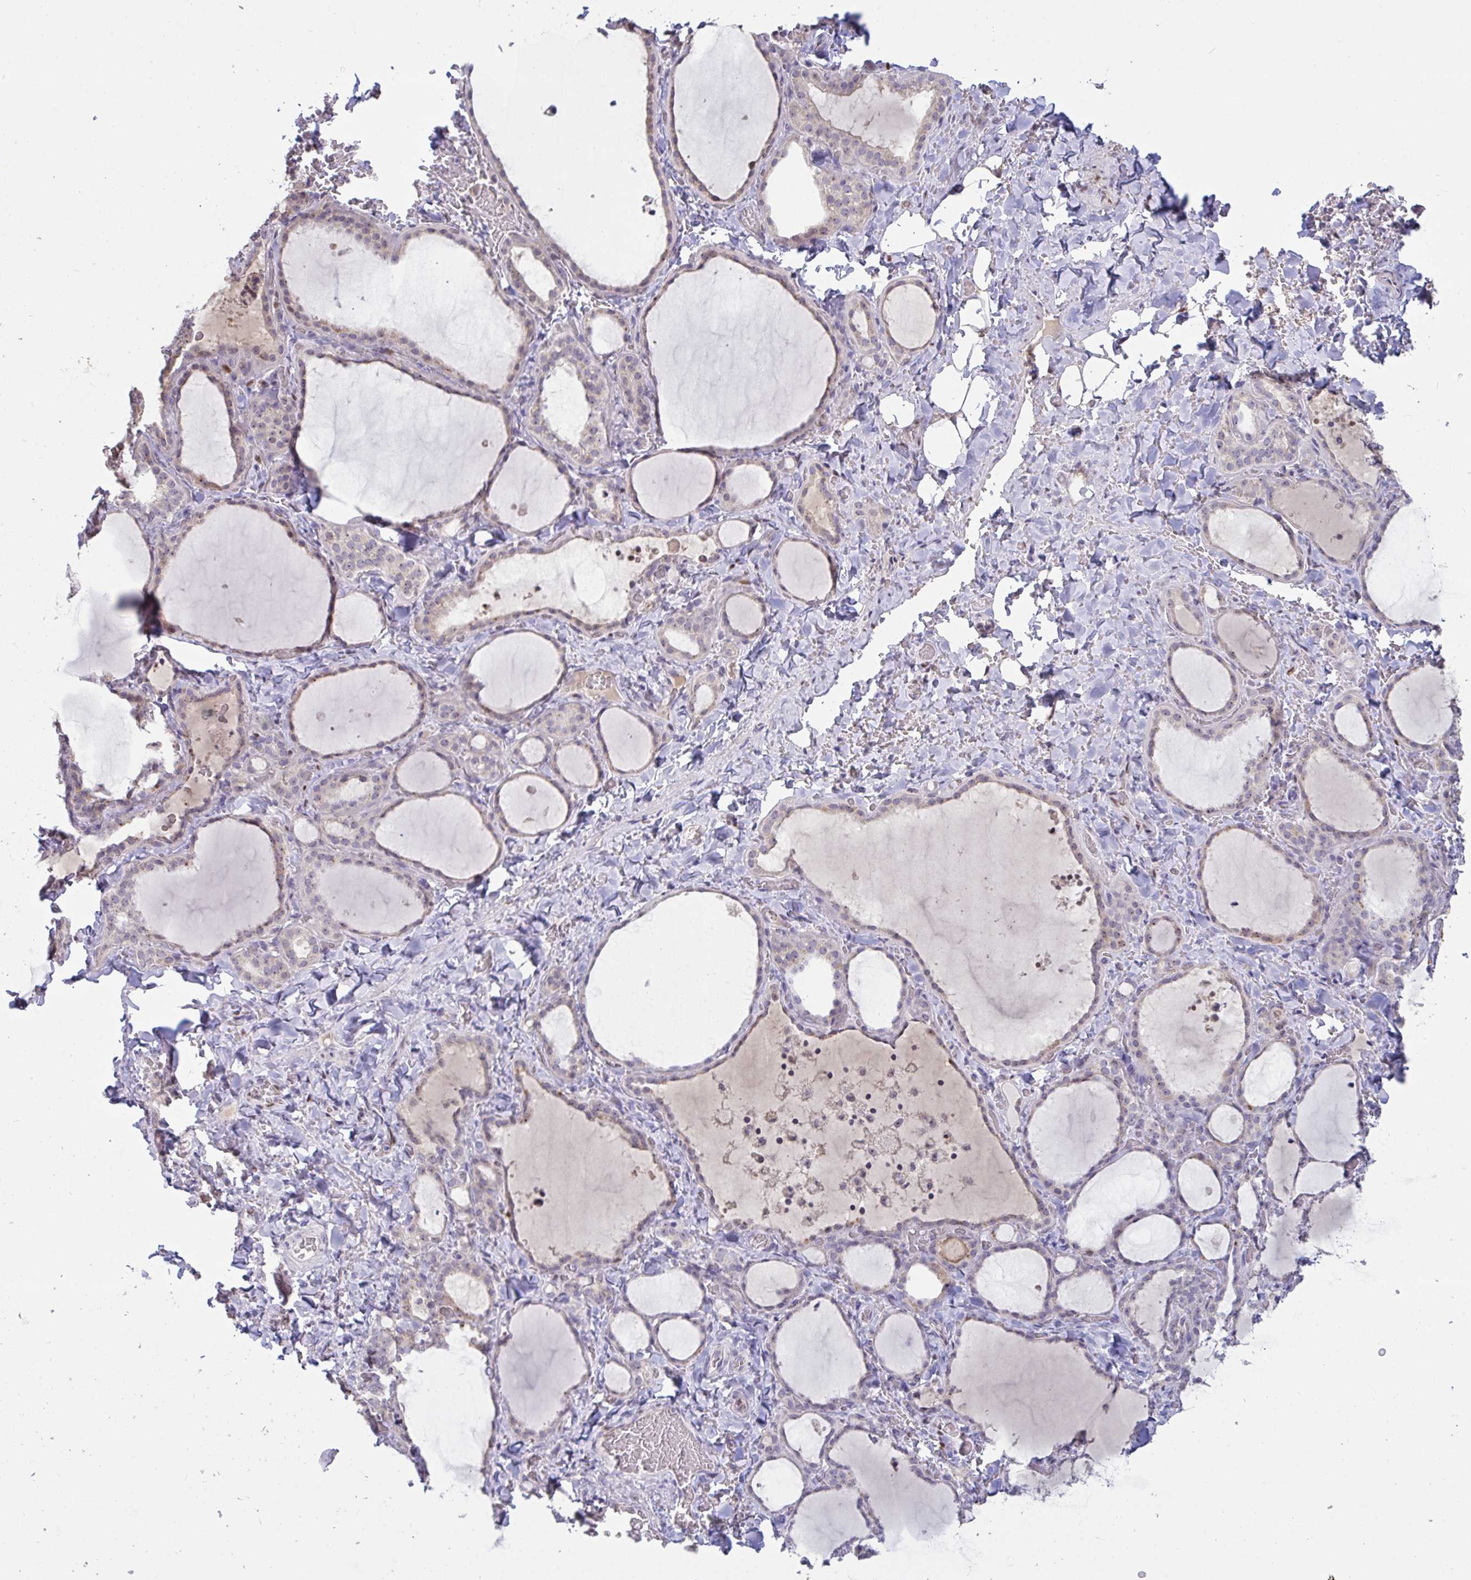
{"staining": {"intensity": "weak", "quantity": "<25%", "location": "nuclear"}, "tissue": "thyroid gland", "cell_type": "Glandular cells", "image_type": "normal", "snomed": [{"axis": "morphology", "description": "Normal tissue, NOS"}, {"axis": "topography", "description": "Thyroid gland"}], "caption": "Immunohistochemistry (IHC) image of normal thyroid gland stained for a protein (brown), which reveals no staining in glandular cells. Brightfield microscopy of immunohistochemistry (IHC) stained with DAB (brown) and hematoxylin (blue), captured at high magnification.", "gene": "MYC", "patient": {"sex": "female", "age": 22}}